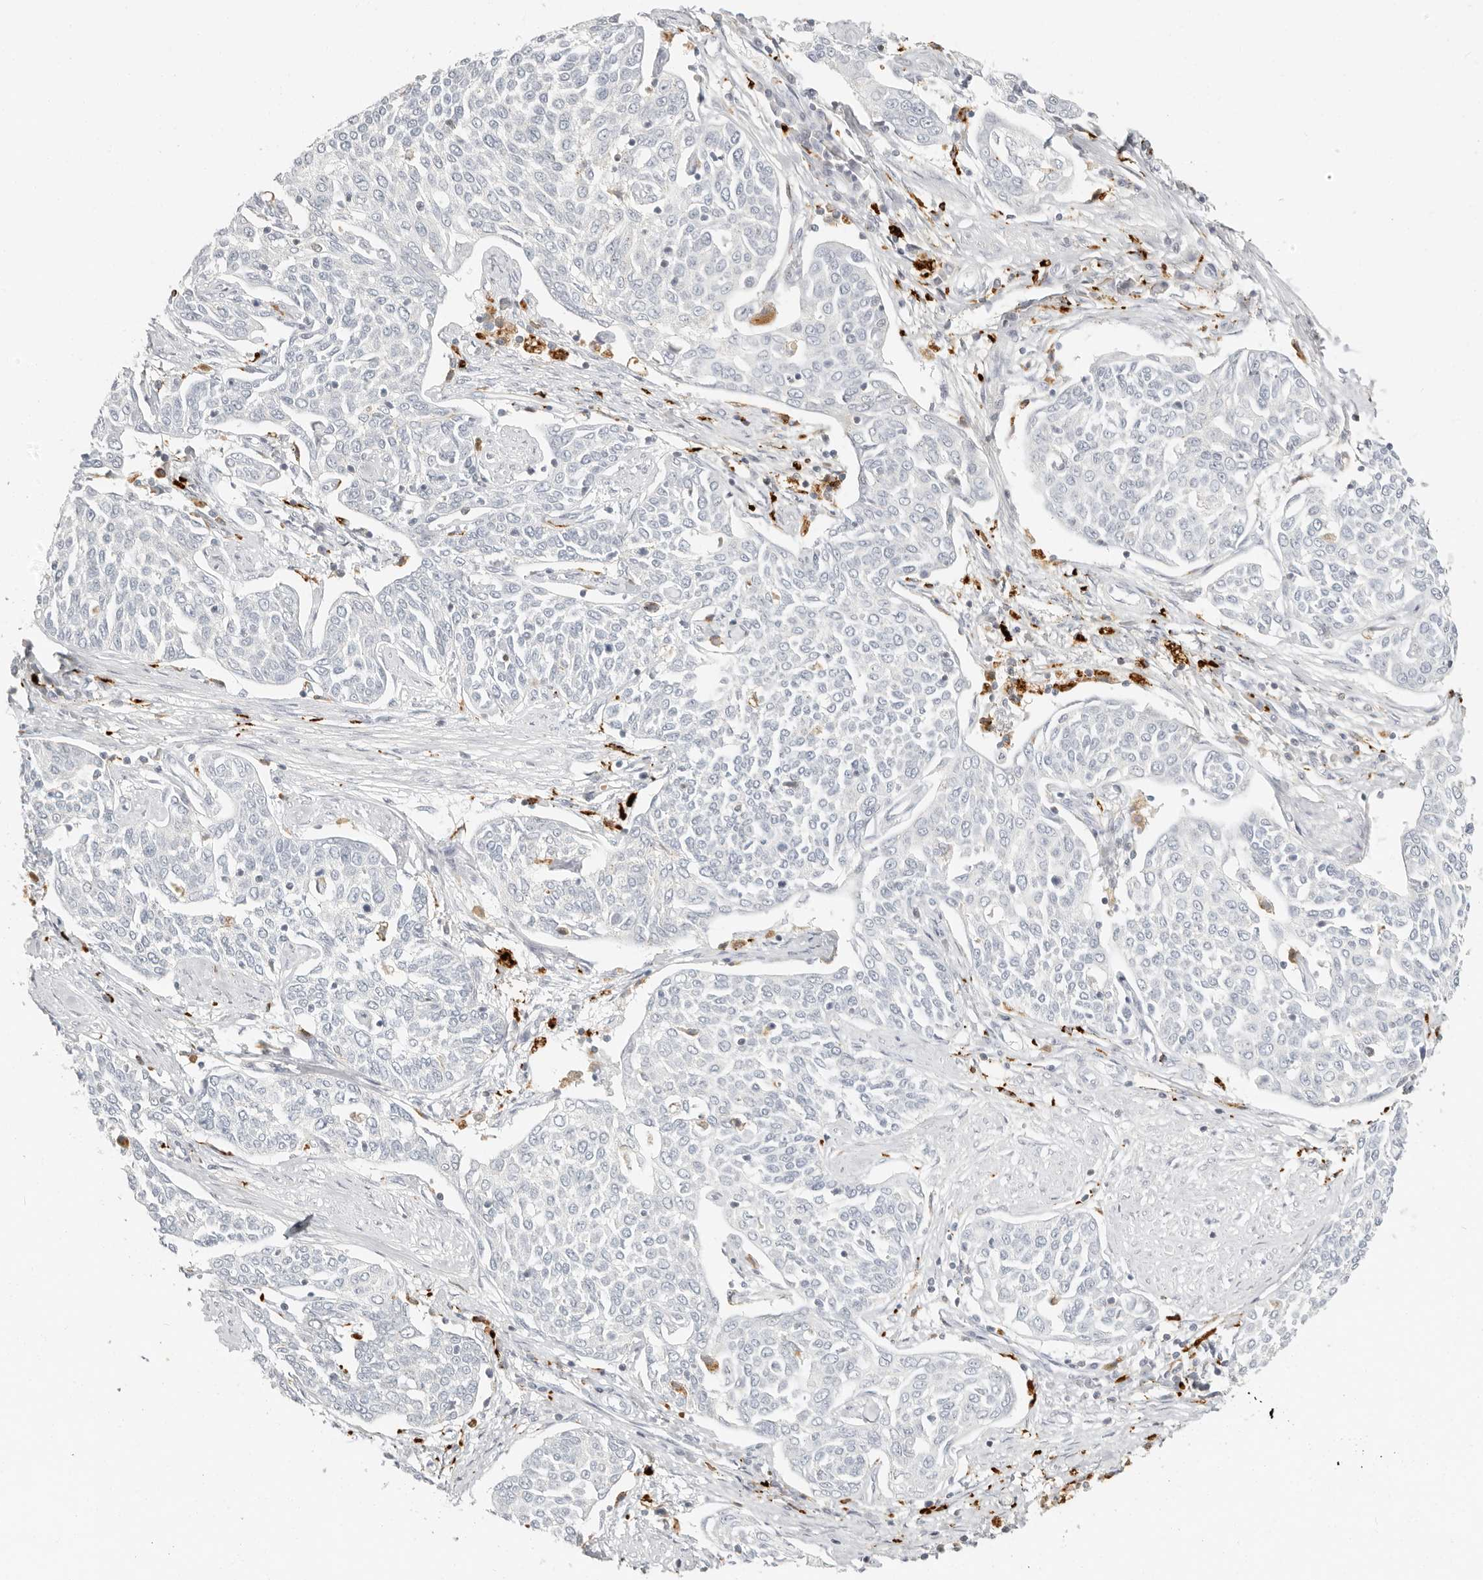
{"staining": {"intensity": "negative", "quantity": "none", "location": "none"}, "tissue": "cervical cancer", "cell_type": "Tumor cells", "image_type": "cancer", "snomed": [{"axis": "morphology", "description": "Squamous cell carcinoma, NOS"}, {"axis": "topography", "description": "Cervix"}], "caption": "Immunohistochemical staining of human cervical squamous cell carcinoma shows no significant staining in tumor cells.", "gene": "RNASET2", "patient": {"sex": "female", "age": 34}}